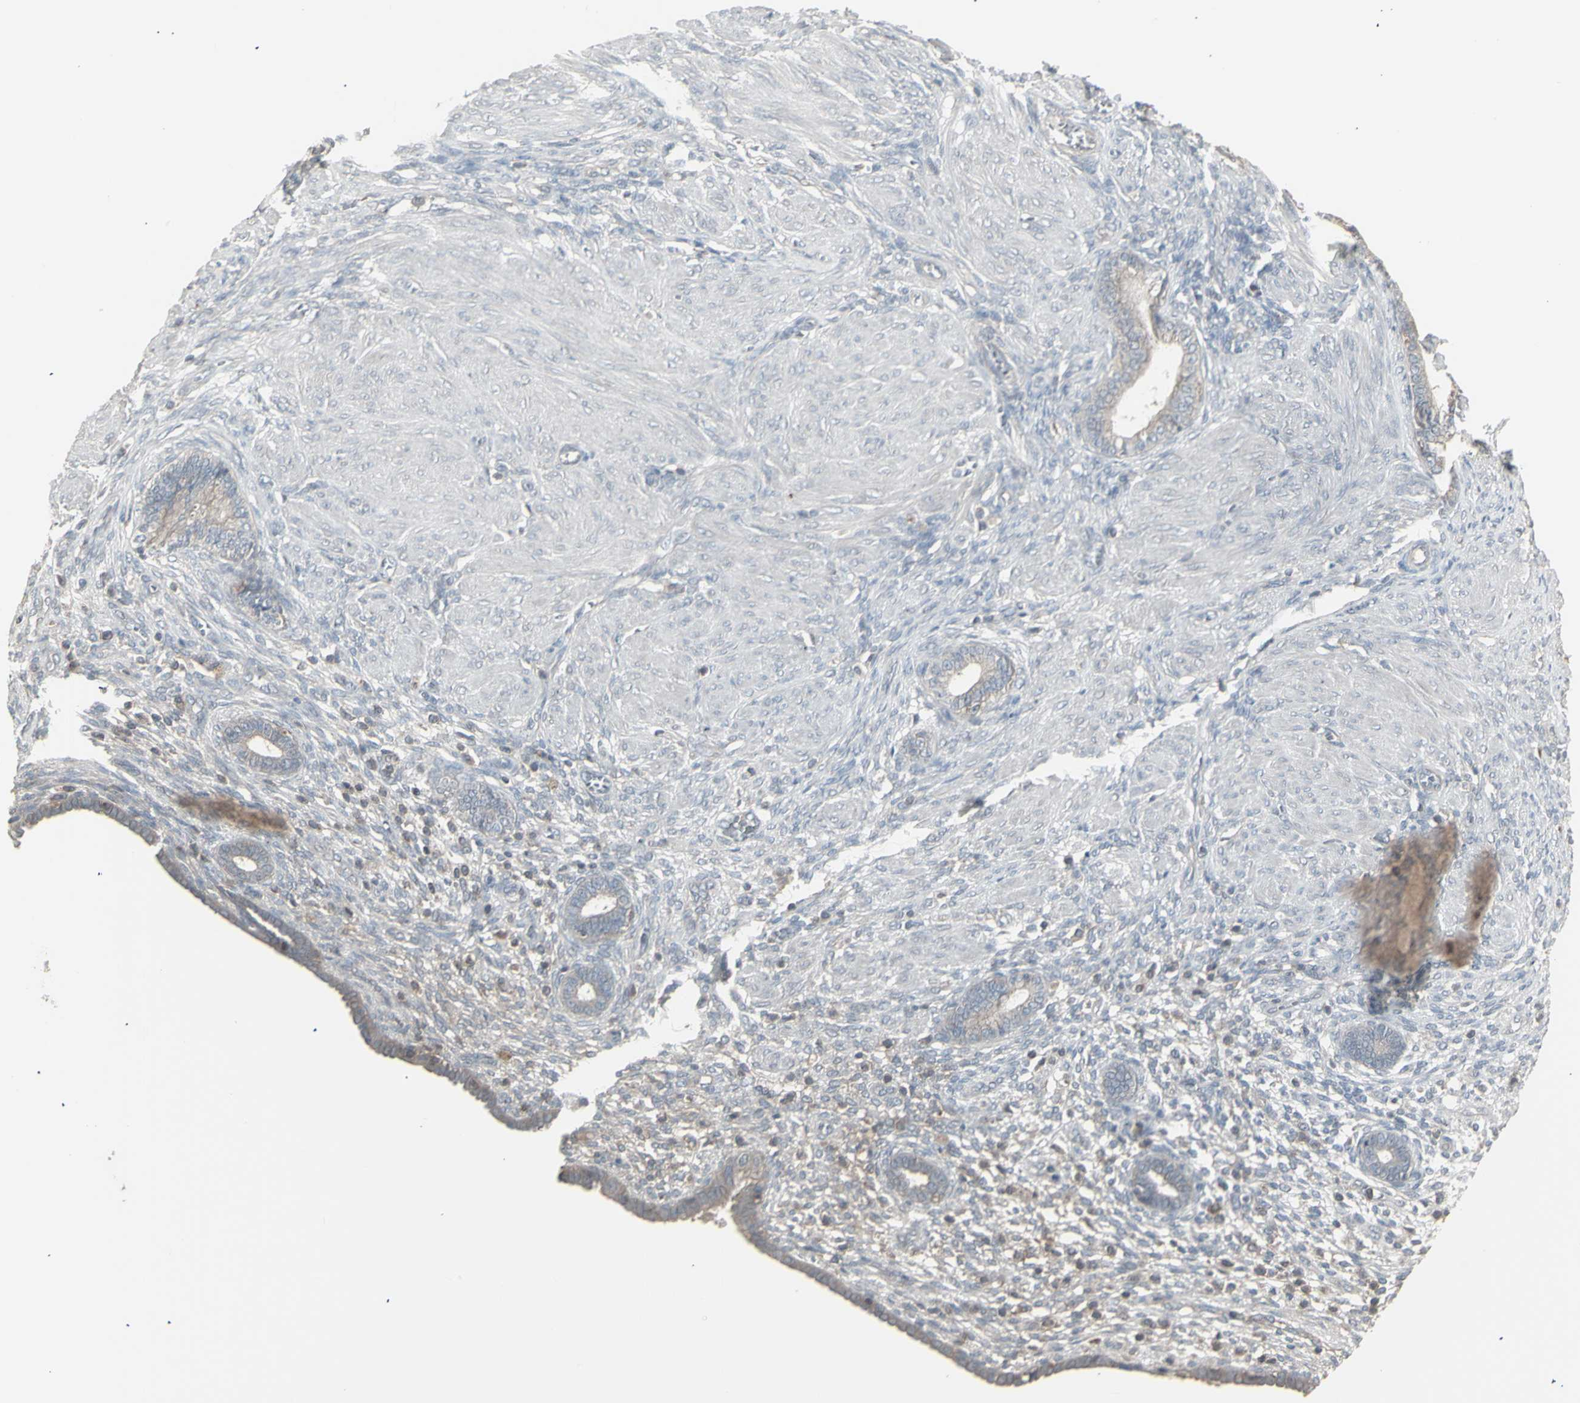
{"staining": {"intensity": "negative", "quantity": "none", "location": "none"}, "tissue": "endometrium", "cell_type": "Cells in endometrial stroma", "image_type": "normal", "snomed": [{"axis": "morphology", "description": "Normal tissue, NOS"}, {"axis": "topography", "description": "Endometrium"}], "caption": "A photomicrograph of human endometrium is negative for staining in cells in endometrial stroma. (Stains: DAB (3,3'-diaminobenzidine) IHC with hematoxylin counter stain, Microscopy: brightfield microscopy at high magnification).", "gene": "CSK", "patient": {"sex": "female", "age": 72}}